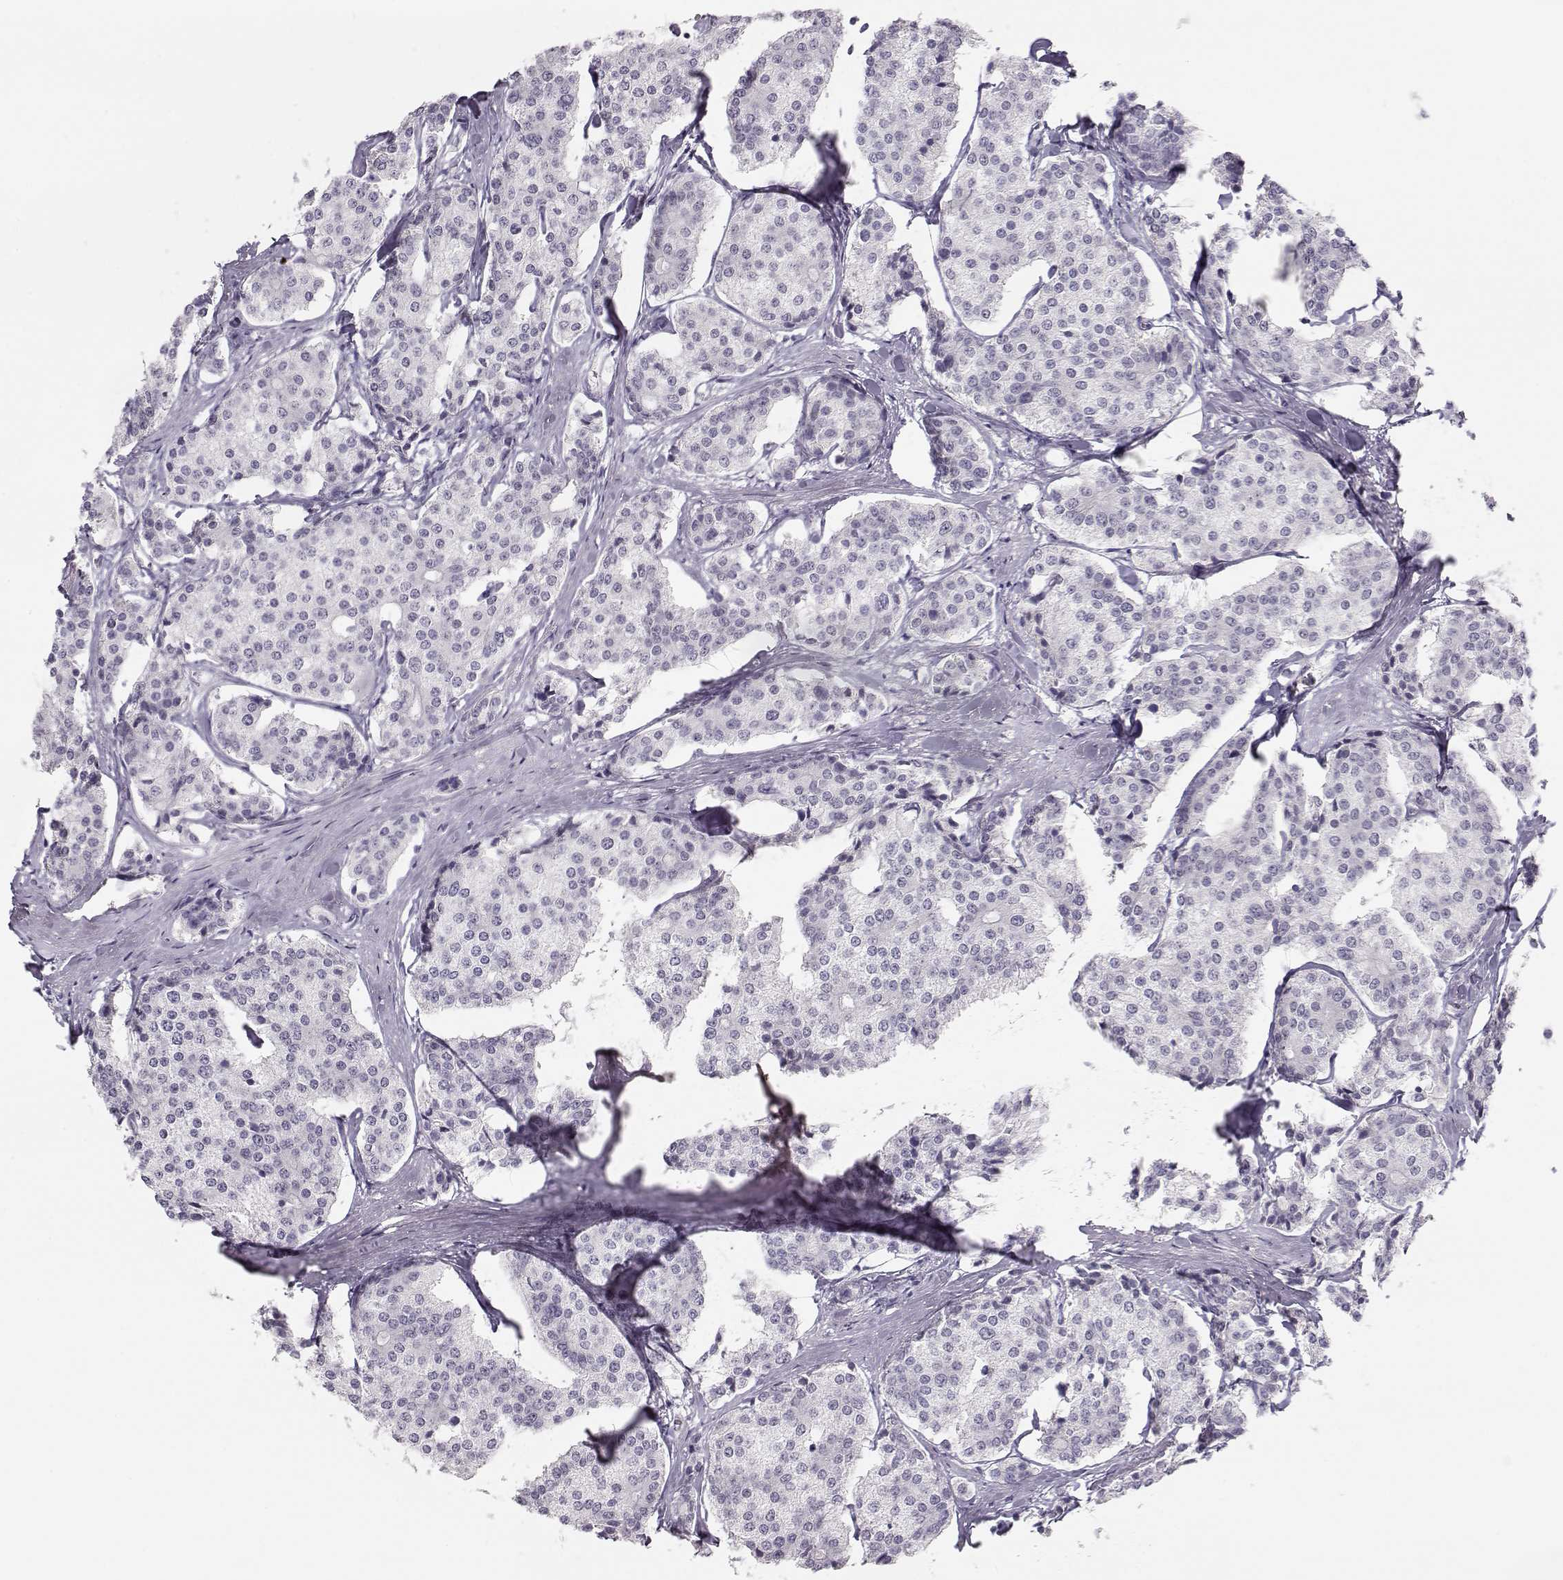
{"staining": {"intensity": "negative", "quantity": "none", "location": "none"}, "tissue": "carcinoid", "cell_type": "Tumor cells", "image_type": "cancer", "snomed": [{"axis": "morphology", "description": "Carcinoid, malignant, NOS"}, {"axis": "topography", "description": "Small intestine"}], "caption": "High magnification brightfield microscopy of carcinoid stained with DAB (brown) and counterstained with hematoxylin (blue): tumor cells show no significant positivity. (Brightfield microscopy of DAB IHC at high magnification).", "gene": "IMPG1", "patient": {"sex": "female", "age": 65}}